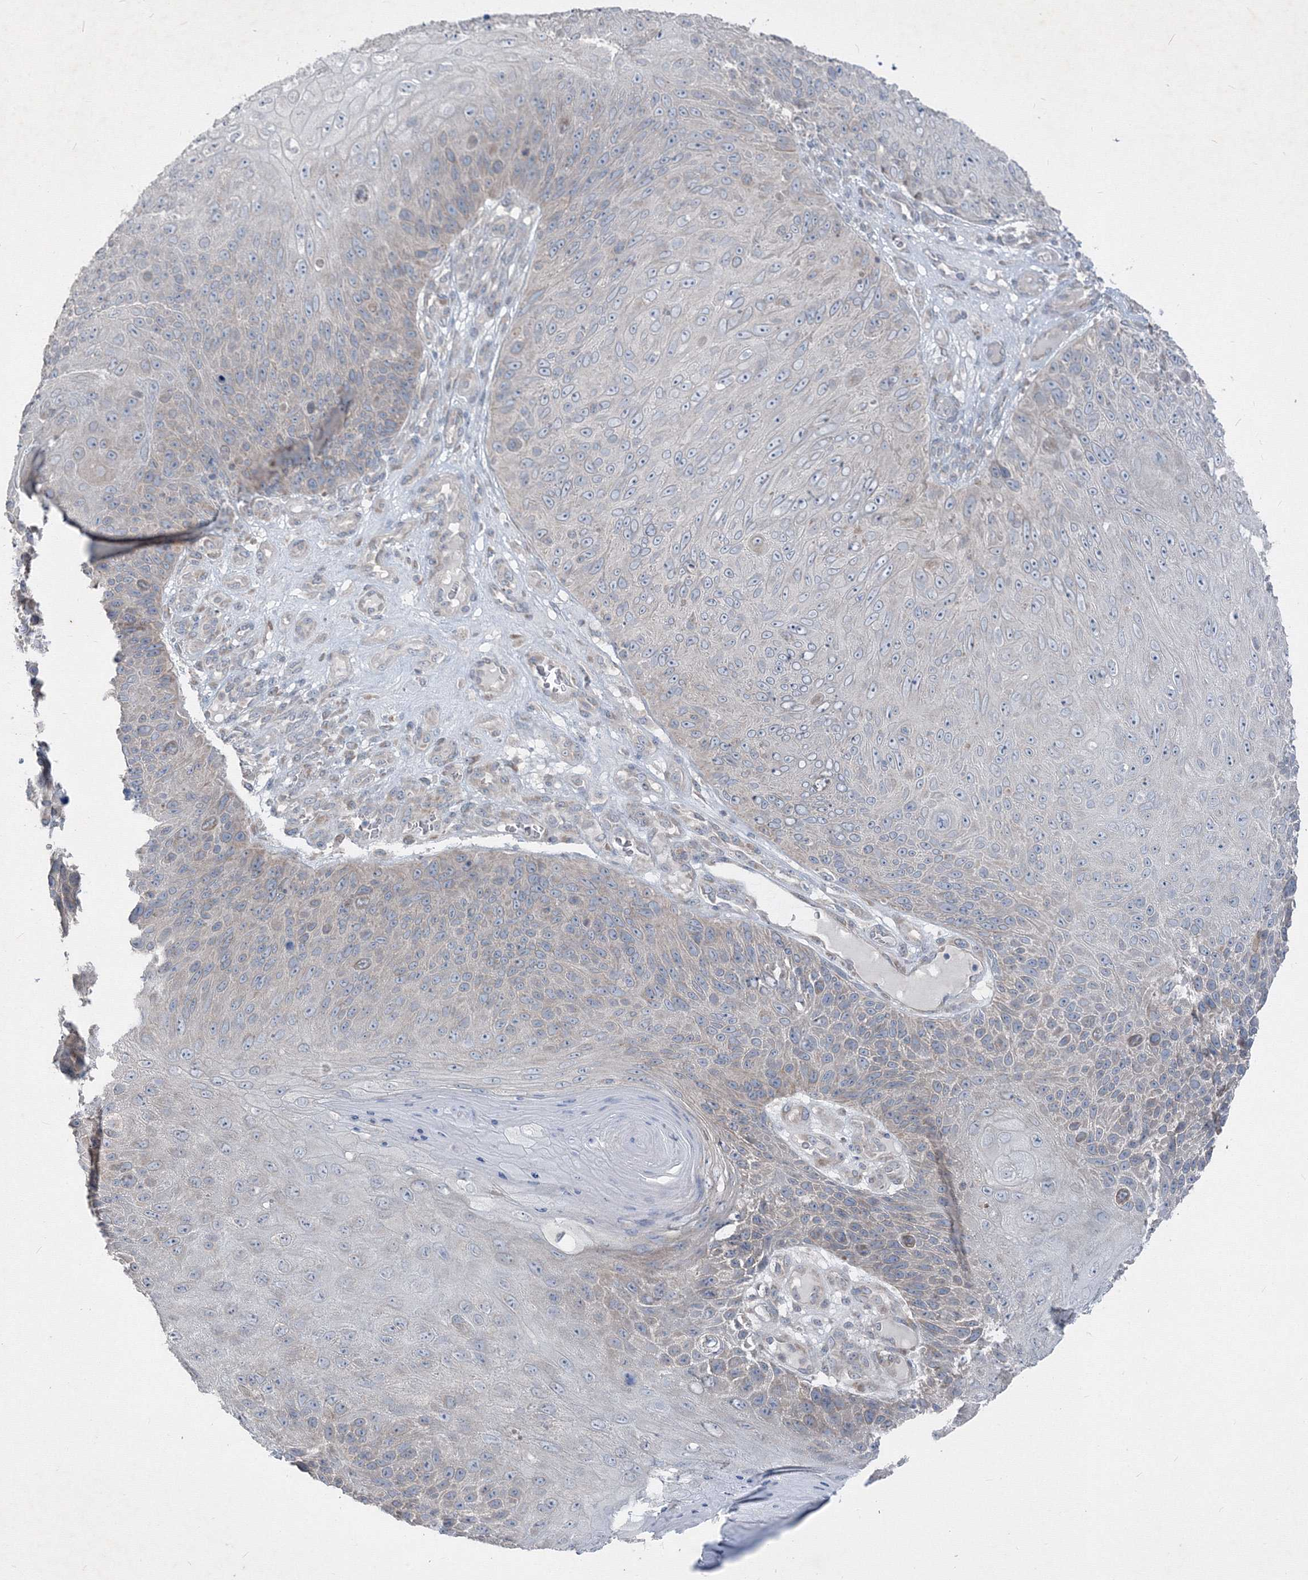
{"staining": {"intensity": "negative", "quantity": "none", "location": "none"}, "tissue": "skin cancer", "cell_type": "Tumor cells", "image_type": "cancer", "snomed": [{"axis": "morphology", "description": "Squamous cell carcinoma, NOS"}, {"axis": "topography", "description": "Skin"}], "caption": "Protein analysis of skin squamous cell carcinoma reveals no significant staining in tumor cells. (Brightfield microscopy of DAB (3,3'-diaminobenzidine) IHC at high magnification).", "gene": "IFNAR1", "patient": {"sex": "female", "age": 88}}